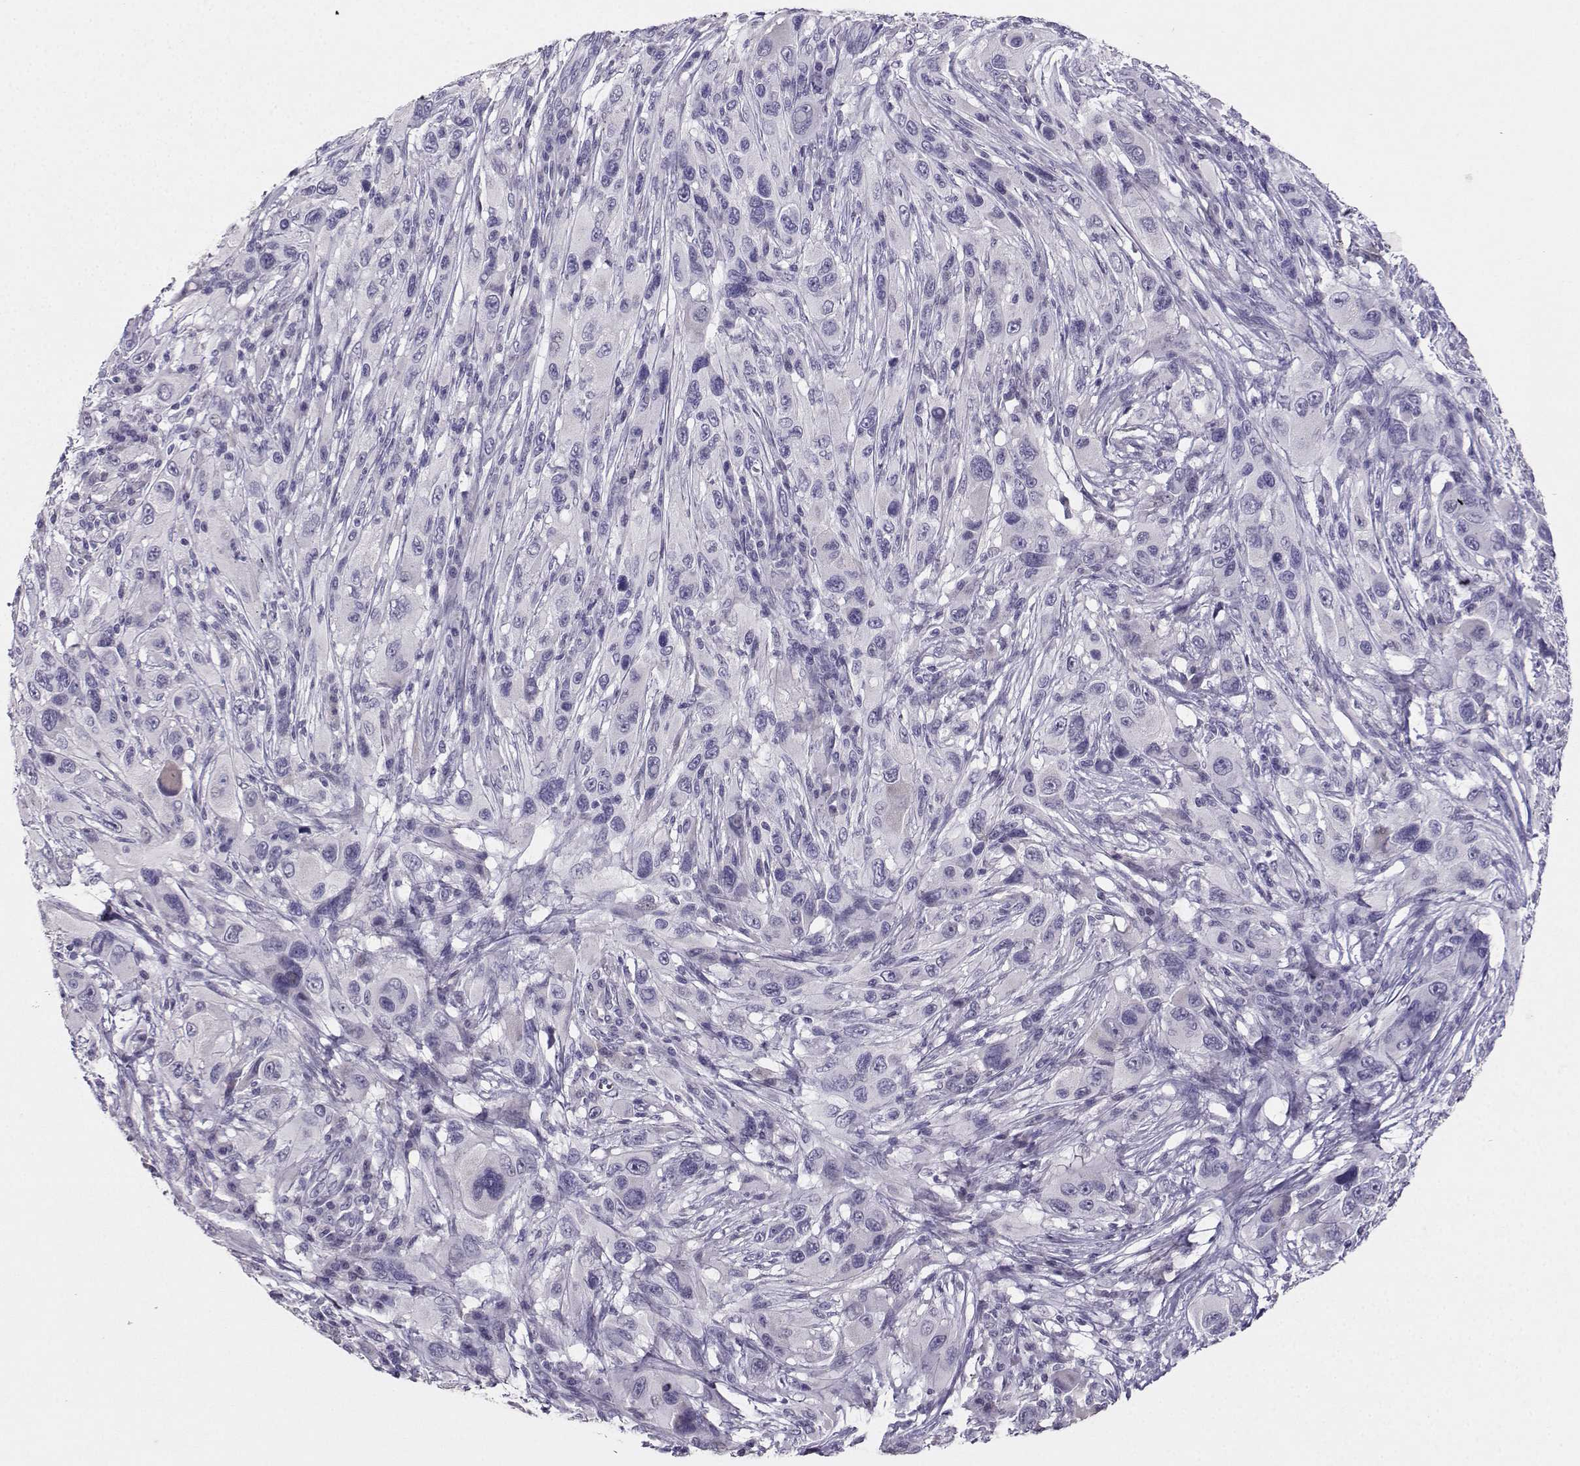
{"staining": {"intensity": "negative", "quantity": "none", "location": "none"}, "tissue": "melanoma", "cell_type": "Tumor cells", "image_type": "cancer", "snomed": [{"axis": "morphology", "description": "Malignant melanoma, NOS"}, {"axis": "topography", "description": "Skin"}], "caption": "This is a histopathology image of immunohistochemistry staining of melanoma, which shows no positivity in tumor cells.", "gene": "CARTPT", "patient": {"sex": "male", "age": 53}}